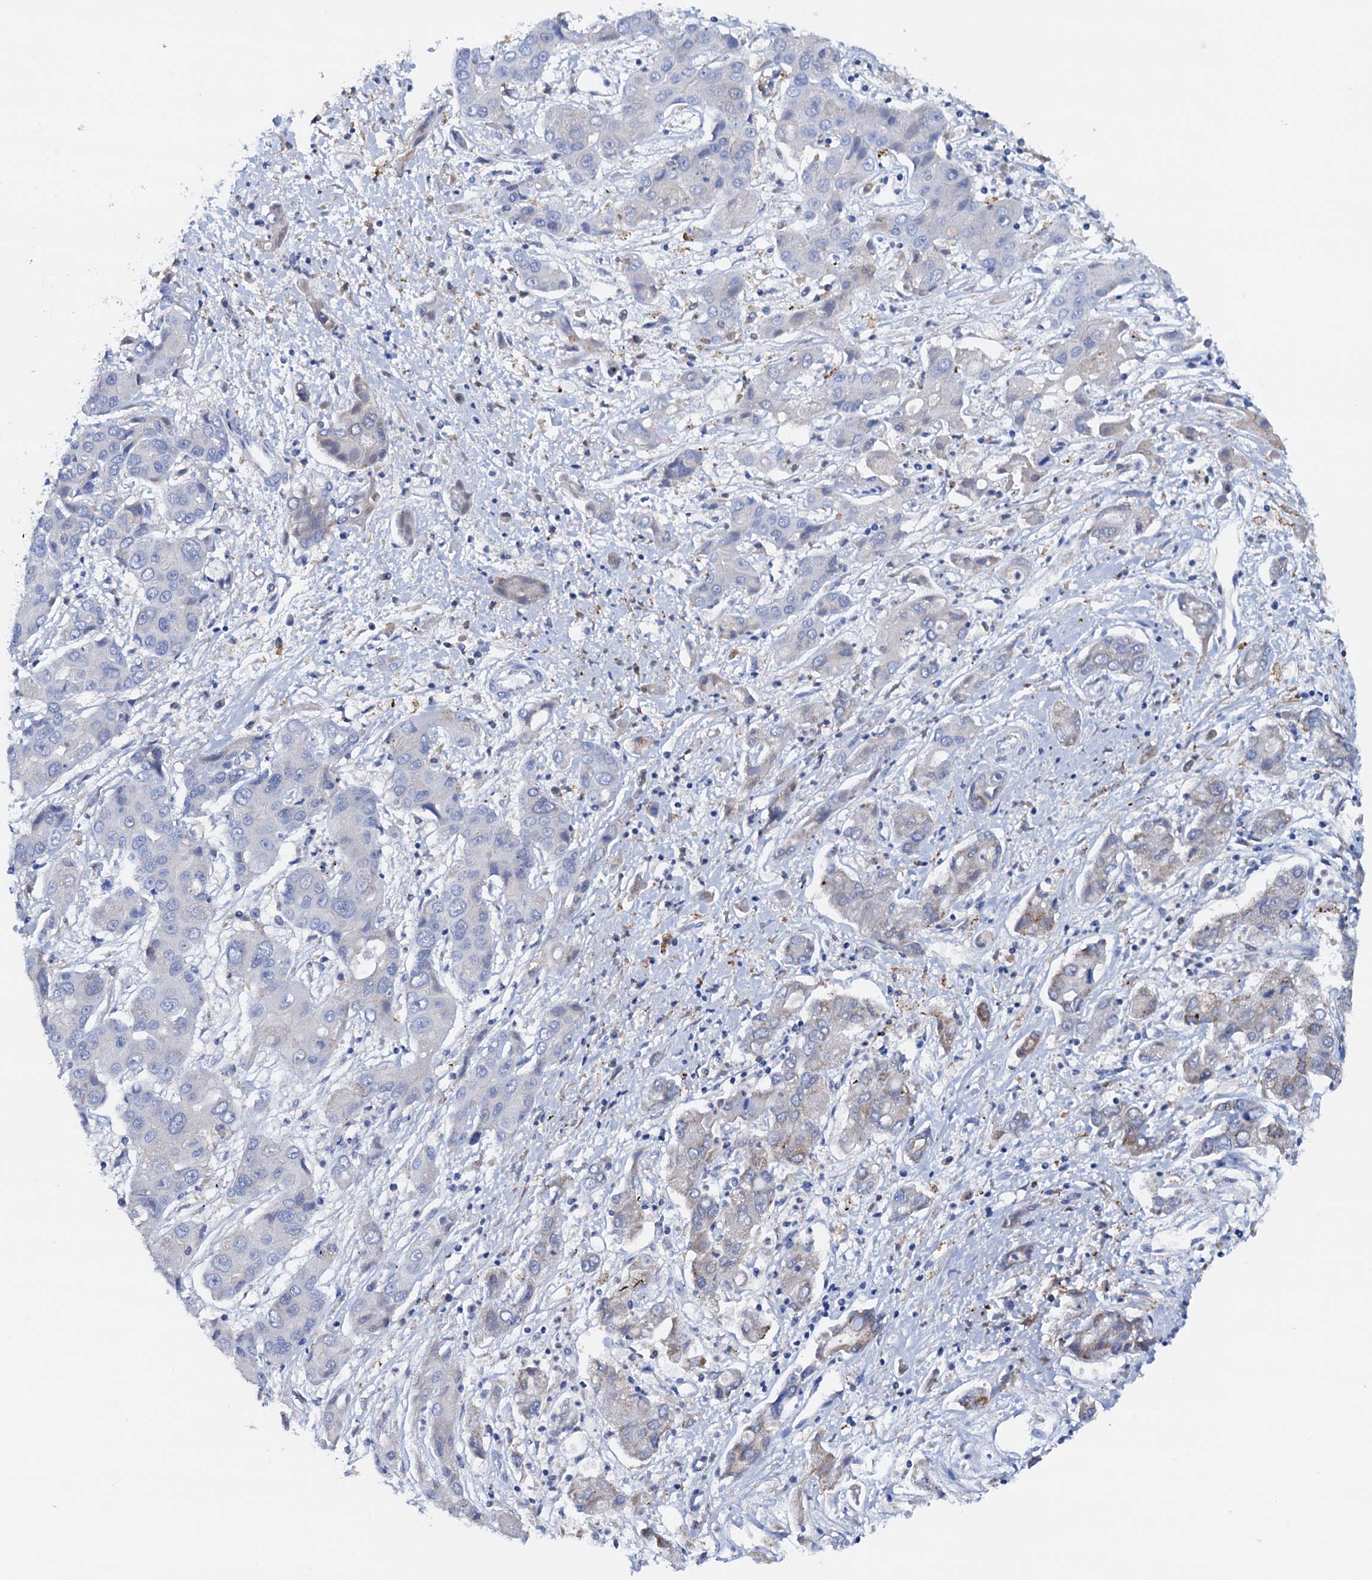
{"staining": {"intensity": "negative", "quantity": "none", "location": "none"}, "tissue": "liver cancer", "cell_type": "Tumor cells", "image_type": "cancer", "snomed": [{"axis": "morphology", "description": "Cholangiocarcinoma"}, {"axis": "topography", "description": "Liver"}], "caption": "Tumor cells show no significant expression in liver cholangiocarcinoma.", "gene": "RASSF9", "patient": {"sex": "male", "age": 67}}